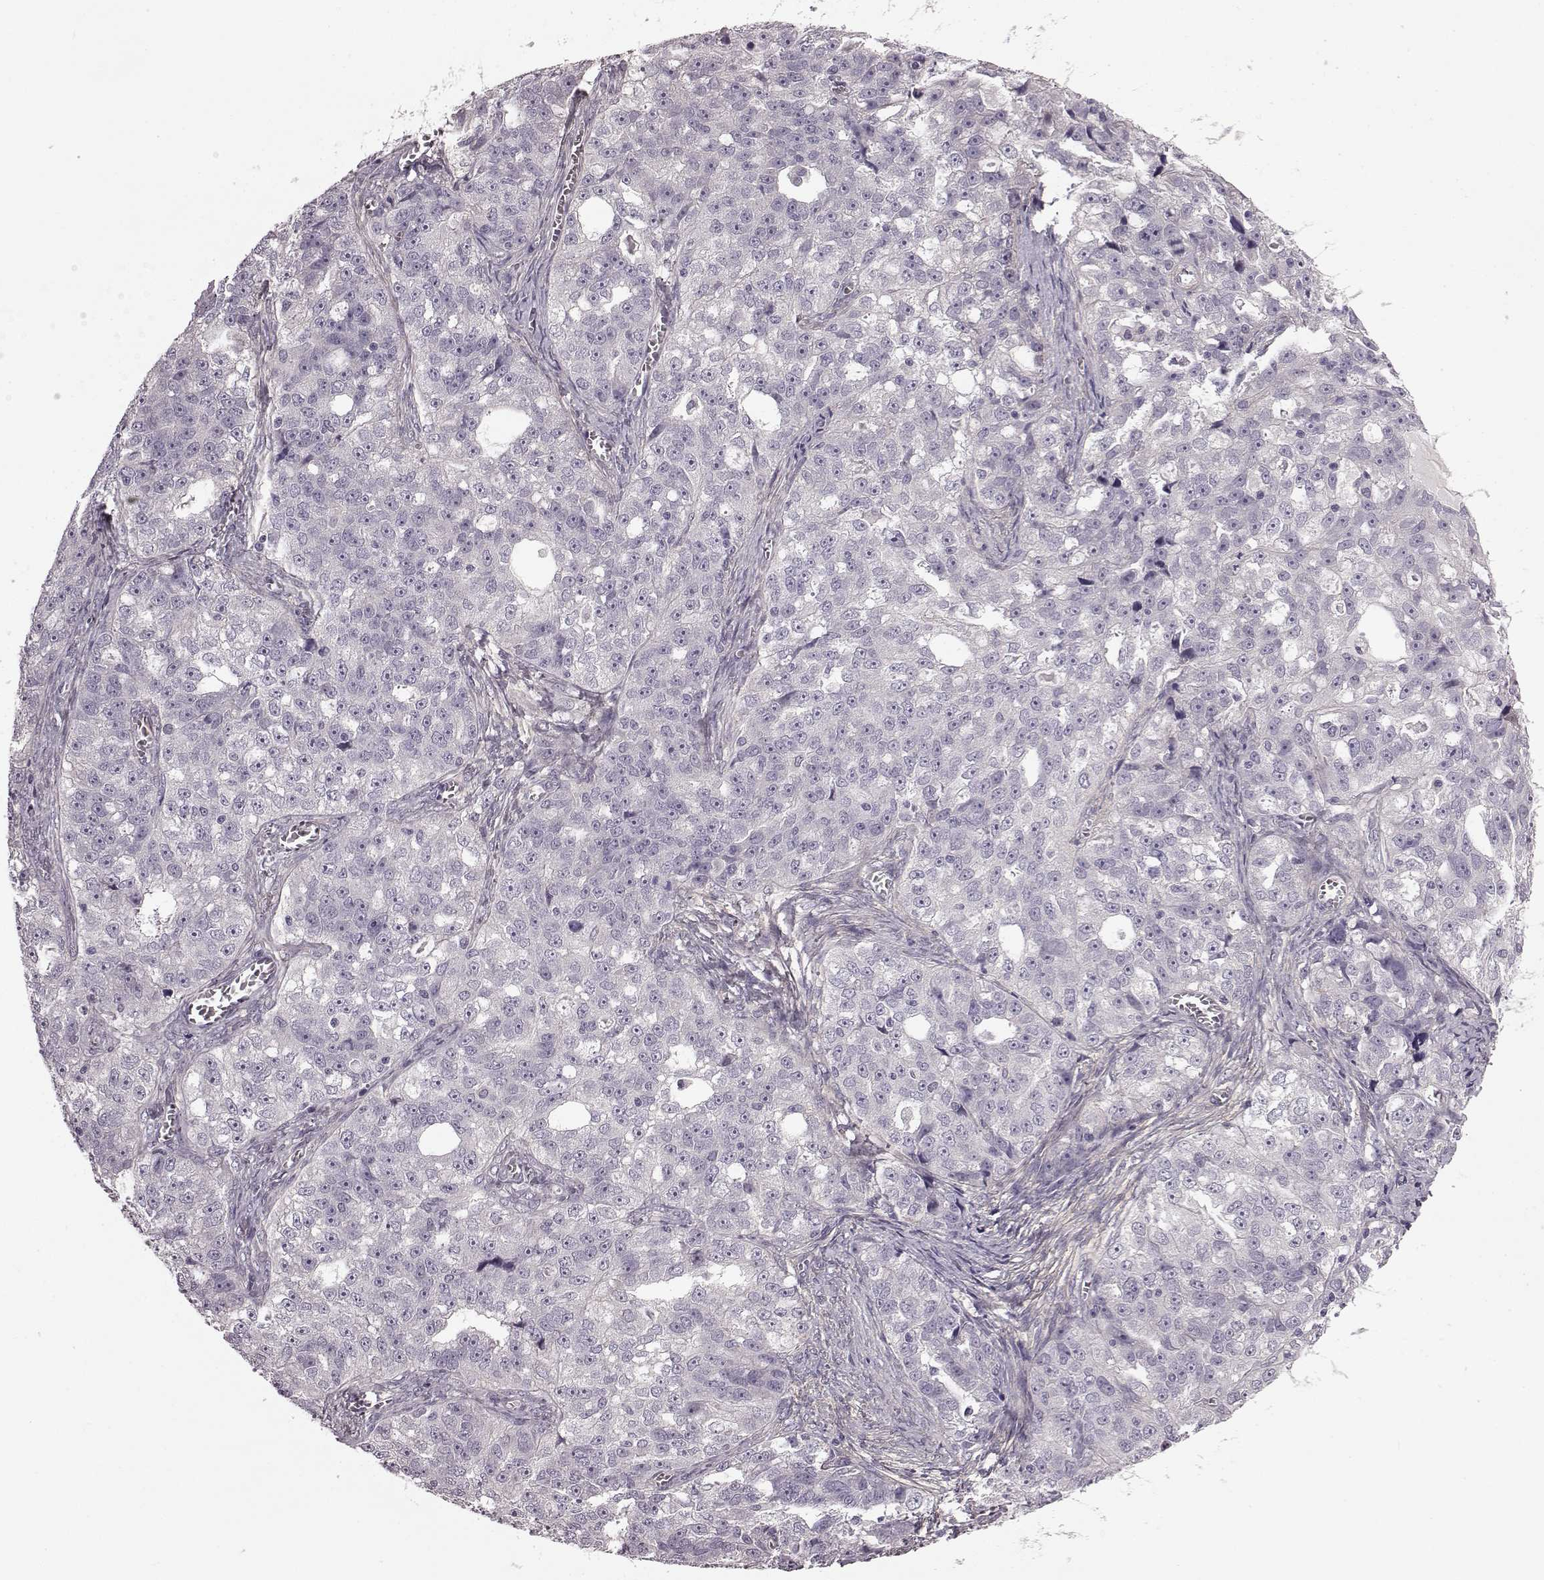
{"staining": {"intensity": "negative", "quantity": "none", "location": "none"}, "tissue": "ovarian cancer", "cell_type": "Tumor cells", "image_type": "cancer", "snomed": [{"axis": "morphology", "description": "Cystadenocarcinoma, serous, NOS"}, {"axis": "topography", "description": "Ovary"}], "caption": "Immunohistochemistry micrograph of neoplastic tissue: ovarian cancer stained with DAB (3,3'-diaminobenzidine) displays no significant protein staining in tumor cells.", "gene": "GRK1", "patient": {"sex": "female", "age": 51}}